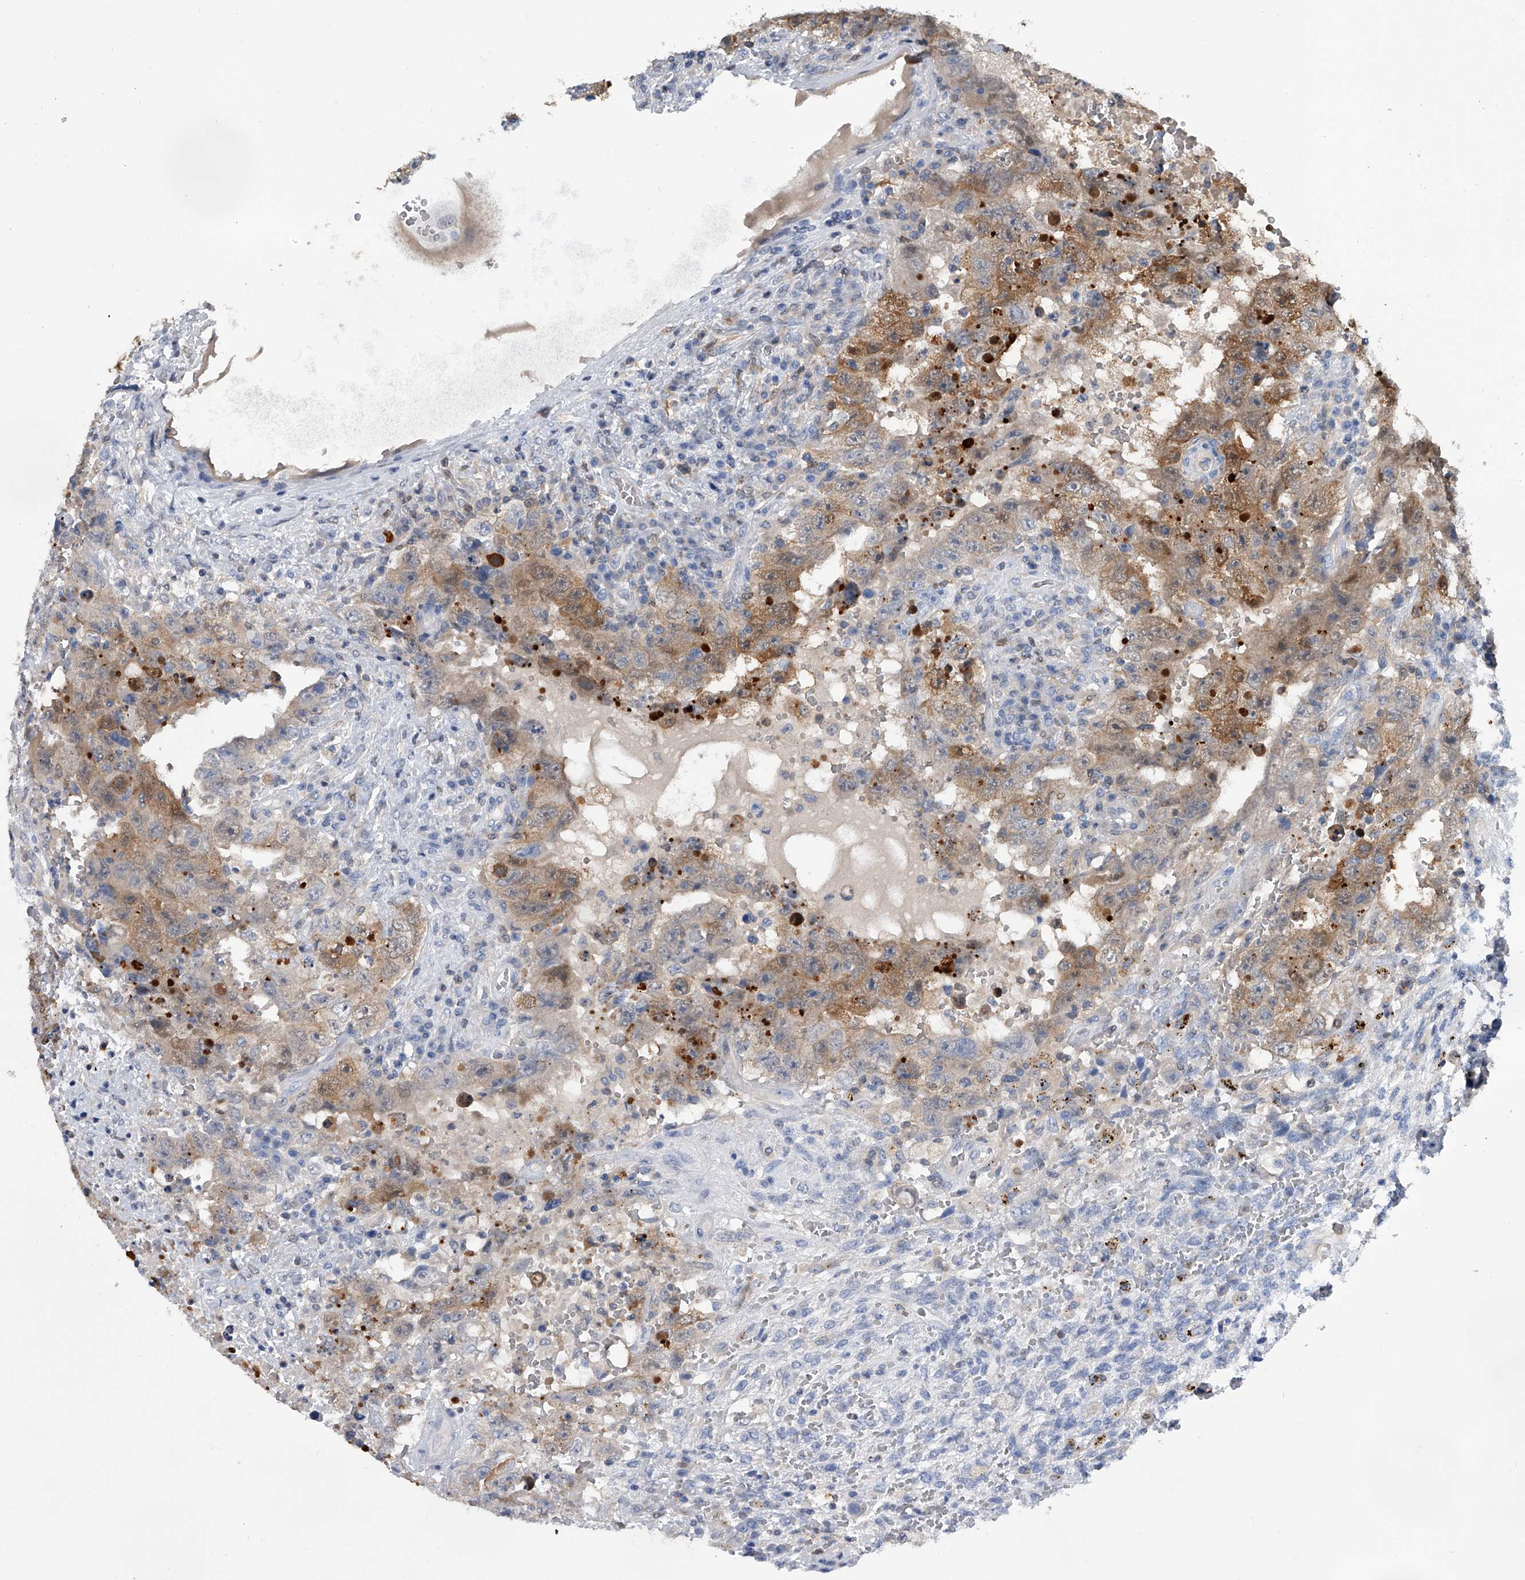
{"staining": {"intensity": "moderate", "quantity": "25%-75%", "location": "cytoplasmic/membranous"}, "tissue": "testis cancer", "cell_type": "Tumor cells", "image_type": "cancer", "snomed": [{"axis": "morphology", "description": "Carcinoma, Embryonal, NOS"}, {"axis": "topography", "description": "Testis"}], "caption": "A medium amount of moderate cytoplasmic/membranous expression is present in about 25%-75% of tumor cells in testis embryonal carcinoma tissue.", "gene": "SERPINB9", "patient": {"sex": "male", "age": 26}}